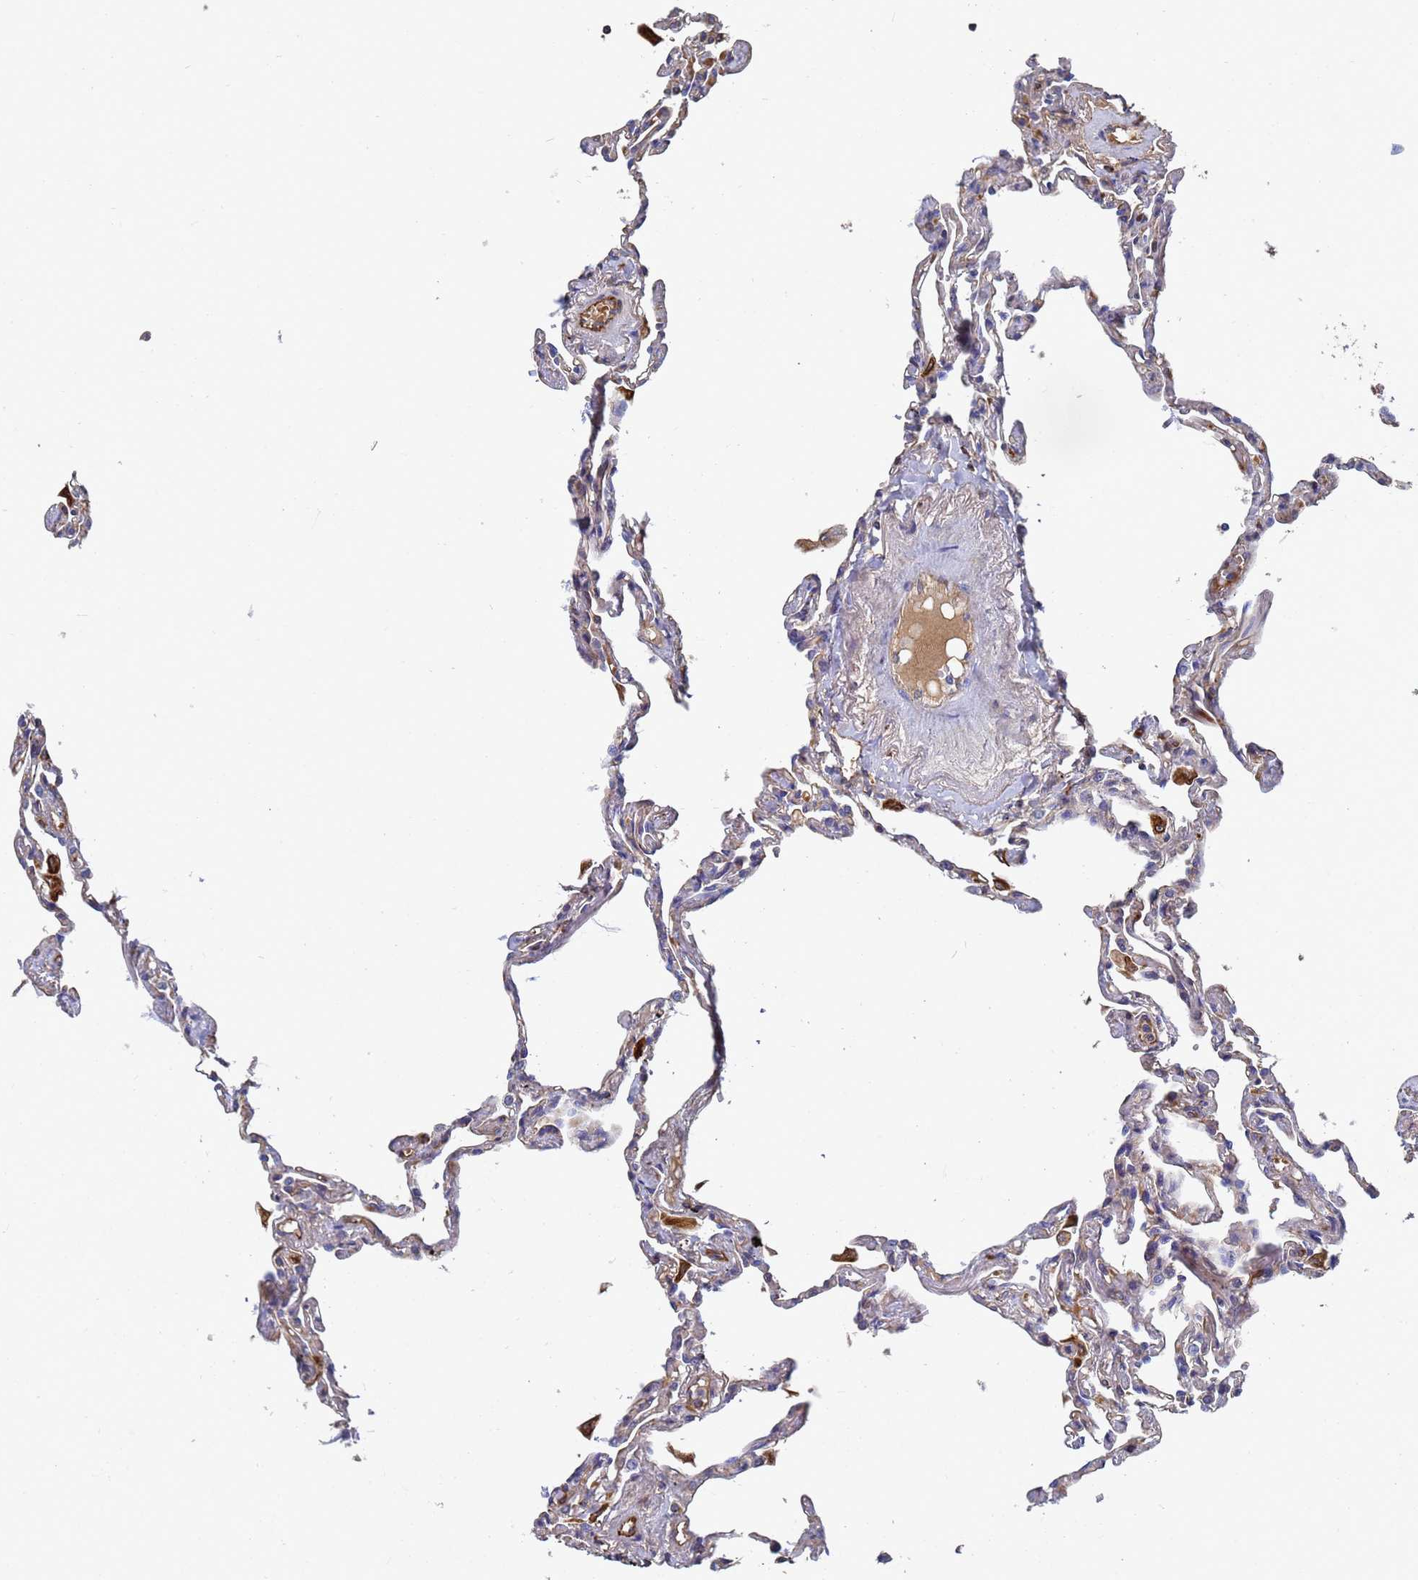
{"staining": {"intensity": "negative", "quantity": "none", "location": "none"}, "tissue": "lung", "cell_type": "Alveolar cells", "image_type": "normal", "snomed": [{"axis": "morphology", "description": "Normal tissue, NOS"}, {"axis": "topography", "description": "Lung"}], "caption": "Immunohistochemical staining of unremarkable lung demonstrates no significant staining in alveolar cells.", "gene": "SYT13", "patient": {"sex": "female", "age": 67}}